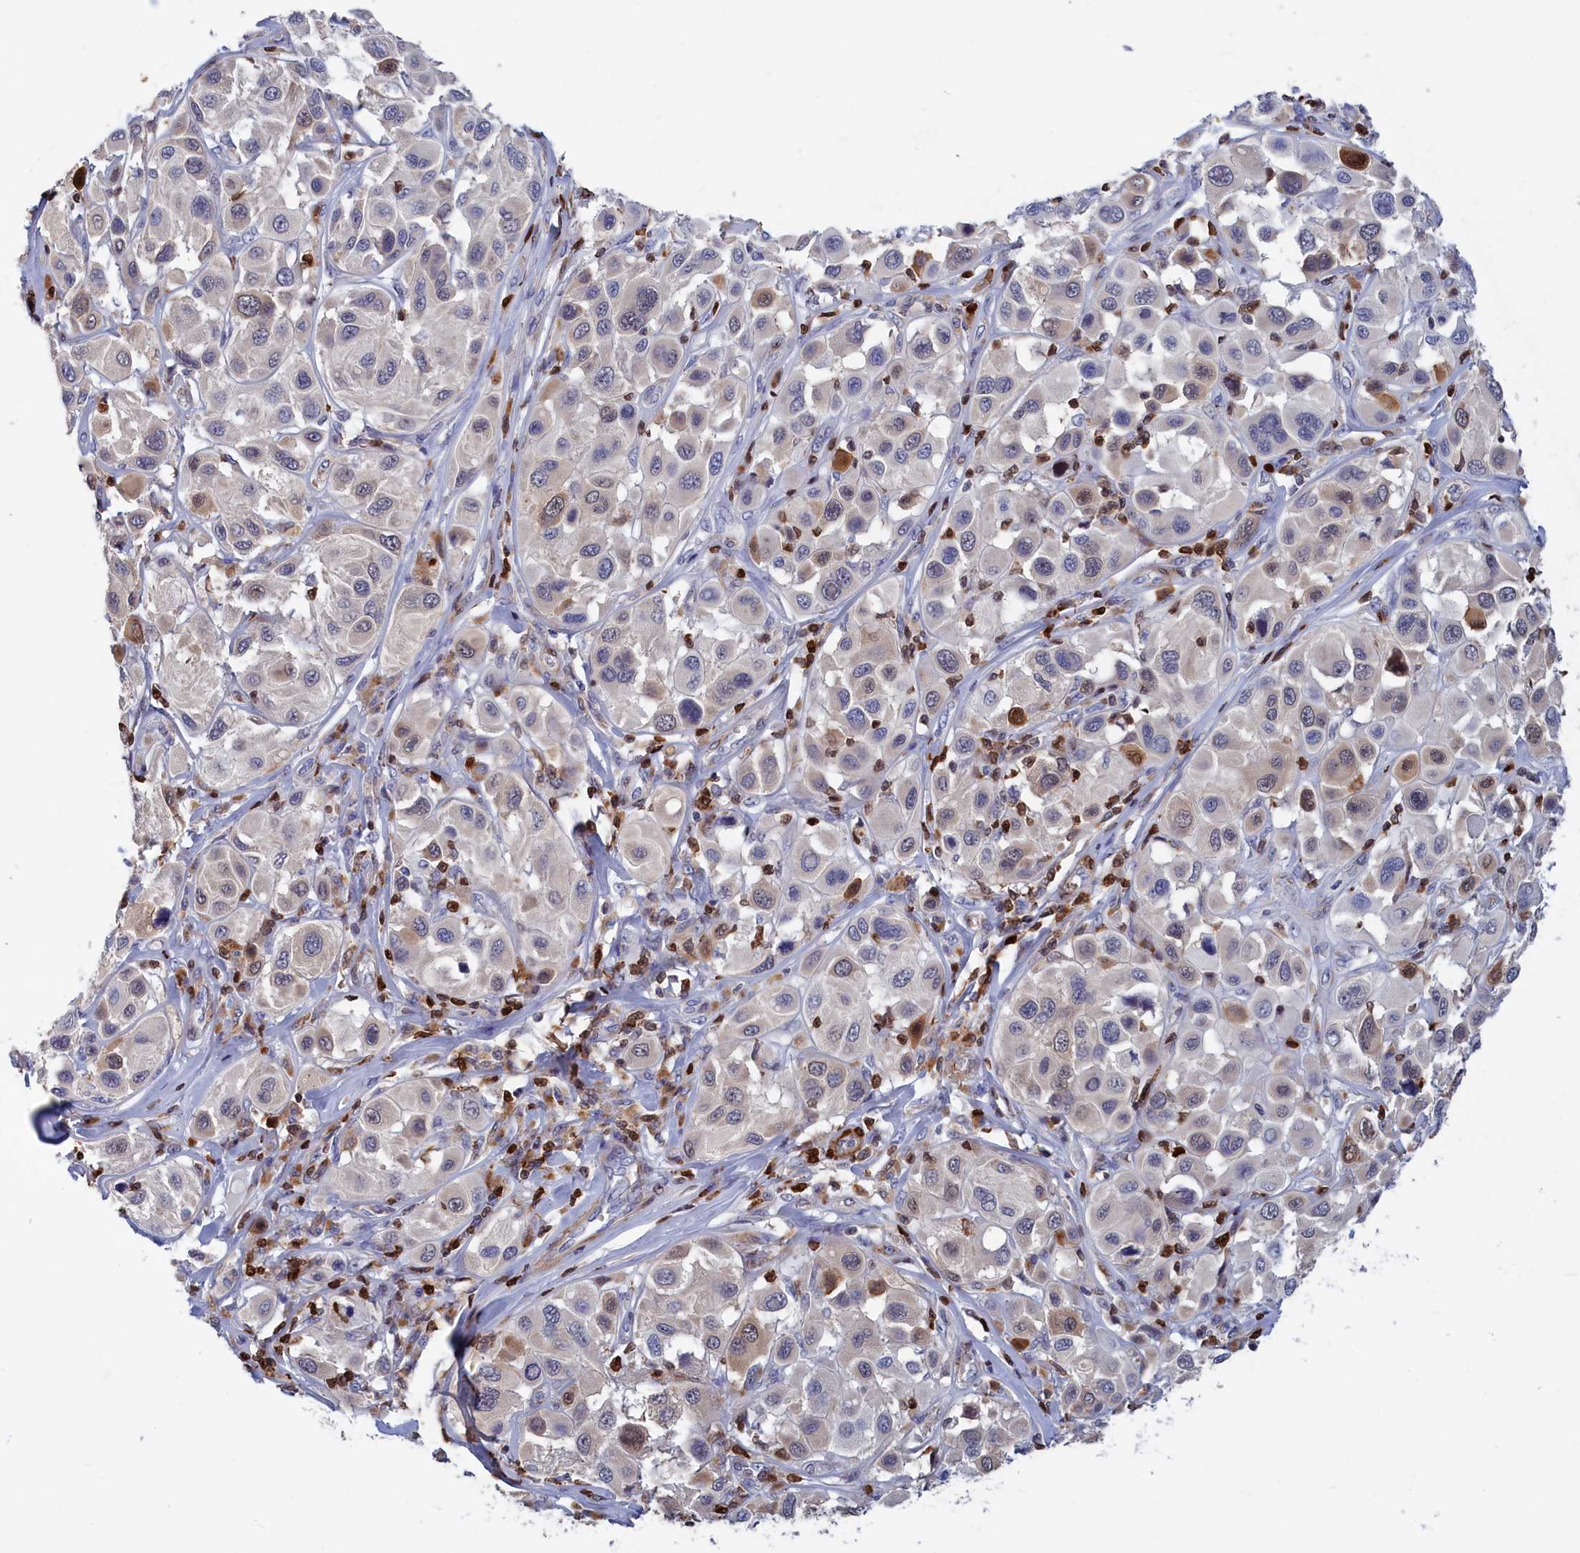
{"staining": {"intensity": "moderate", "quantity": "<25%", "location": "cytoplasmic/membranous,nuclear"}, "tissue": "melanoma", "cell_type": "Tumor cells", "image_type": "cancer", "snomed": [{"axis": "morphology", "description": "Malignant melanoma, Metastatic site"}, {"axis": "topography", "description": "Skin"}], "caption": "A brown stain labels moderate cytoplasmic/membranous and nuclear expression of a protein in malignant melanoma (metastatic site) tumor cells.", "gene": "CRIP1", "patient": {"sex": "male", "age": 41}}